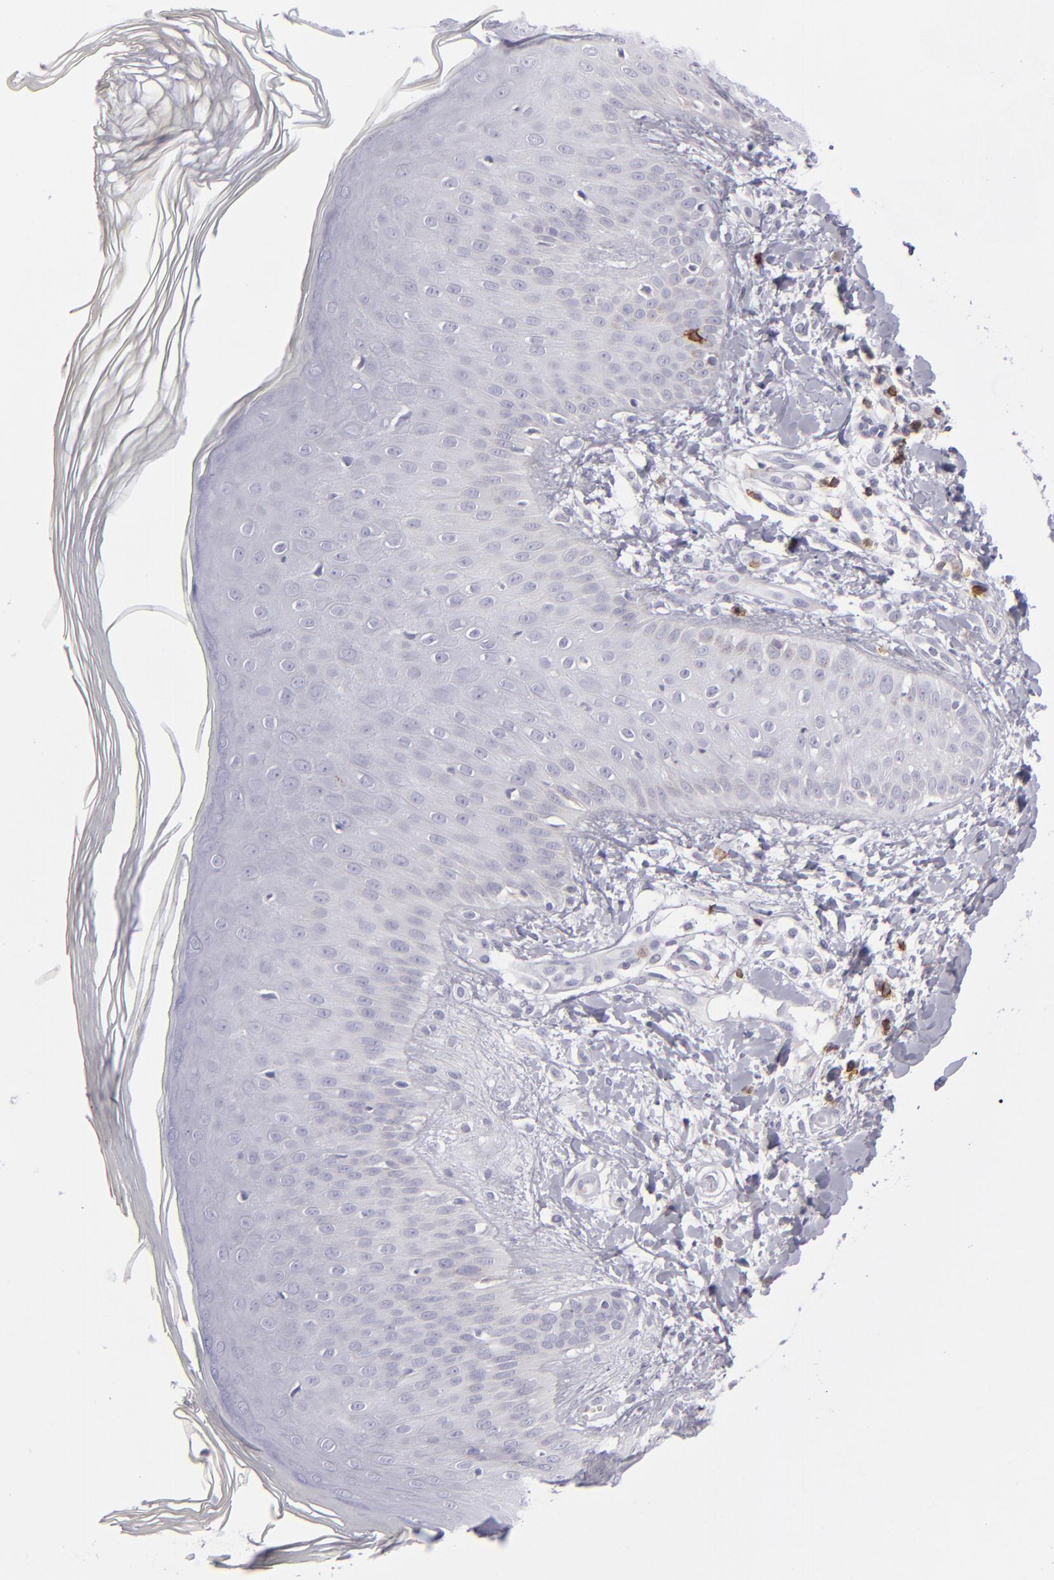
{"staining": {"intensity": "negative", "quantity": "none", "location": "none"}, "tissue": "skin", "cell_type": "Epidermal cells", "image_type": "normal", "snomed": [{"axis": "morphology", "description": "Normal tissue, NOS"}, {"axis": "morphology", "description": "Inflammation, NOS"}, {"axis": "topography", "description": "Soft tissue"}, {"axis": "topography", "description": "Anal"}], "caption": "Immunohistochemical staining of benign human skin demonstrates no significant expression in epidermal cells. (DAB immunohistochemistry (IHC) with hematoxylin counter stain).", "gene": "CD27", "patient": {"sex": "female", "age": 15}}